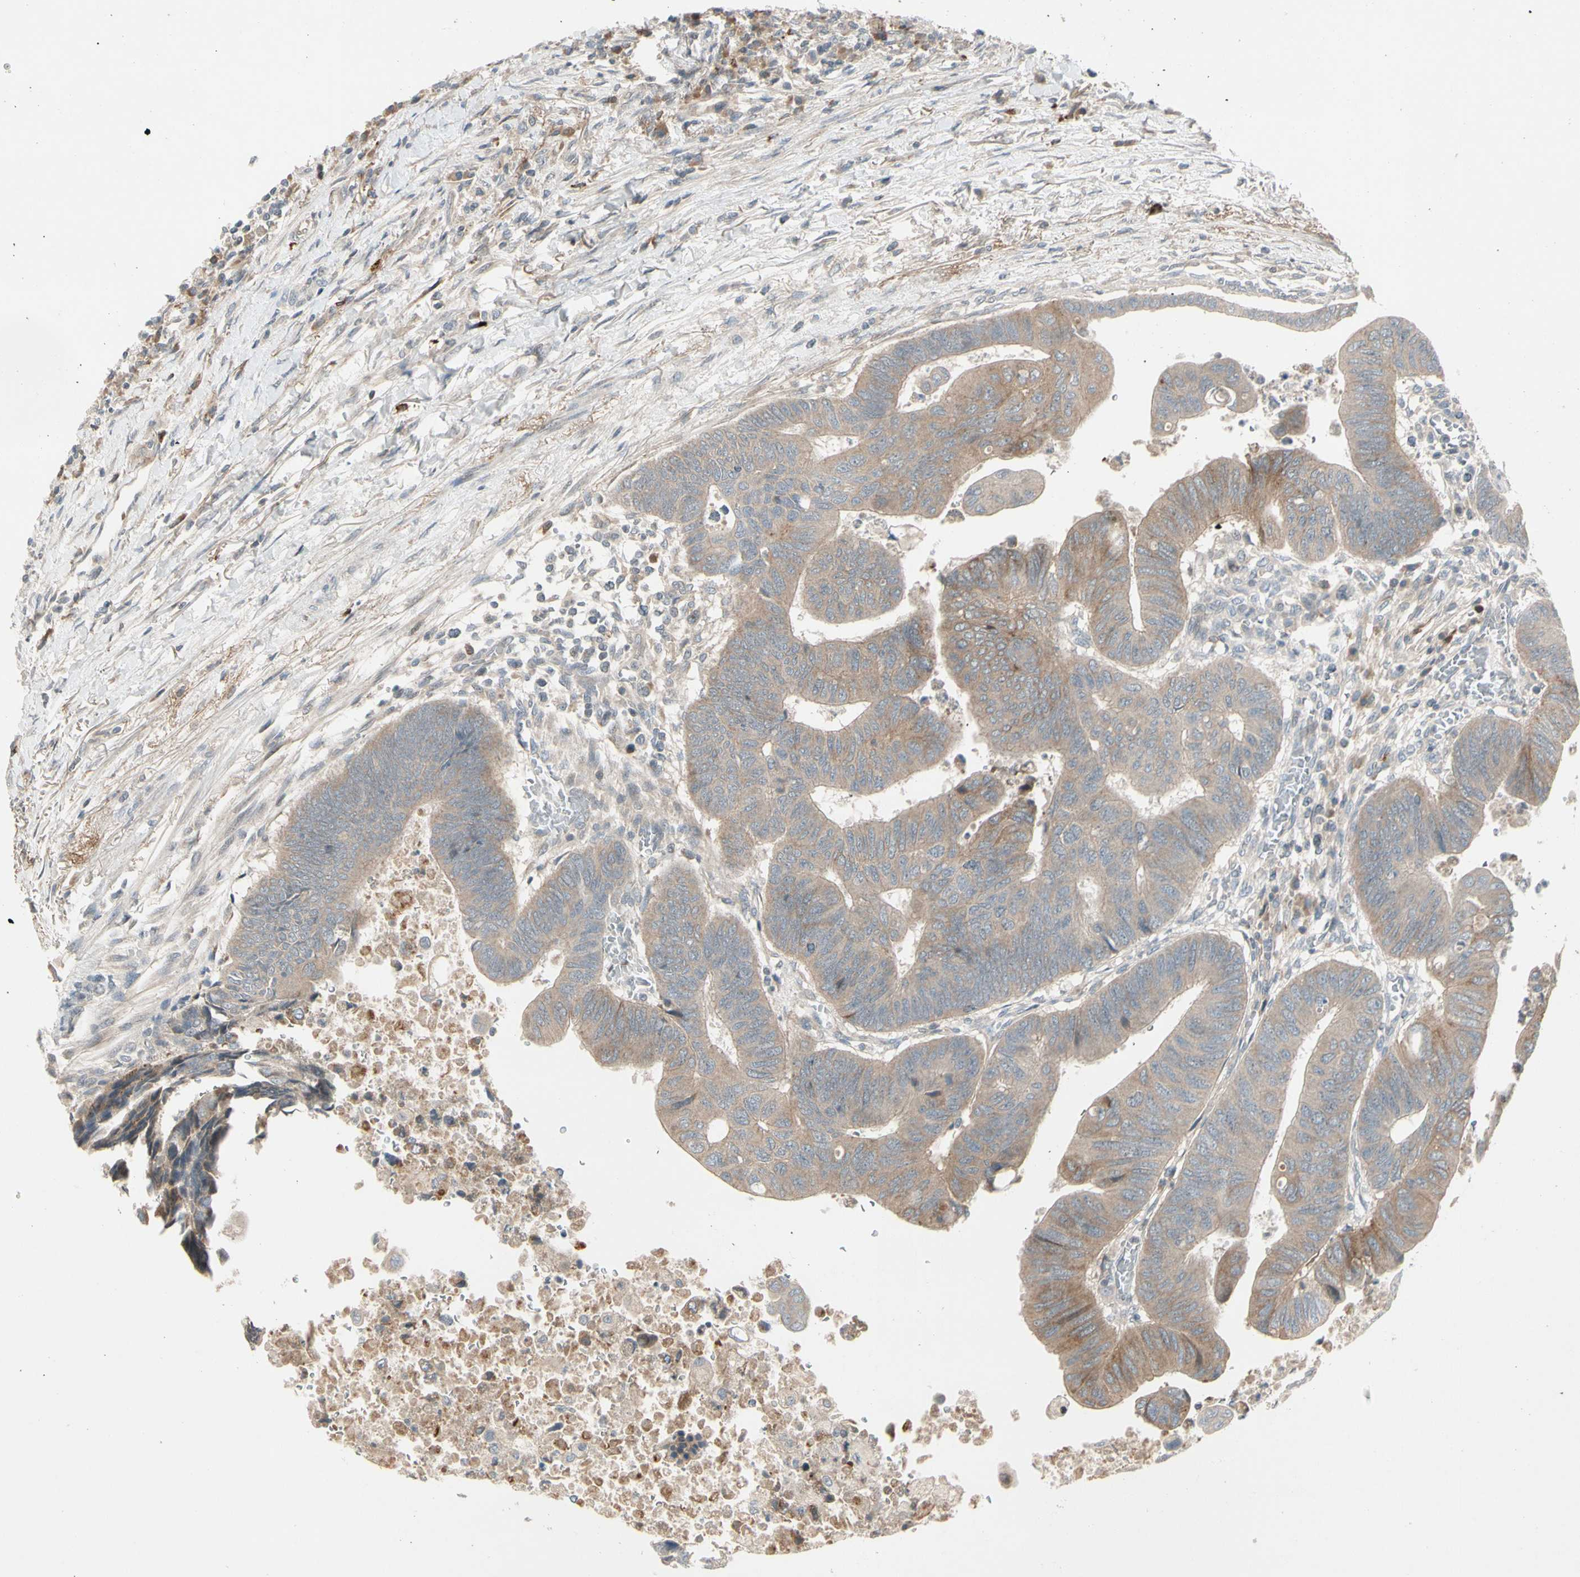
{"staining": {"intensity": "weak", "quantity": ">75%", "location": "cytoplasmic/membranous"}, "tissue": "colorectal cancer", "cell_type": "Tumor cells", "image_type": "cancer", "snomed": [{"axis": "morphology", "description": "Normal tissue, NOS"}, {"axis": "morphology", "description": "Adenocarcinoma, NOS"}, {"axis": "topography", "description": "Rectum"}, {"axis": "topography", "description": "Peripheral nerve tissue"}], "caption": "The immunohistochemical stain labels weak cytoplasmic/membranous staining in tumor cells of colorectal cancer tissue.", "gene": "ICAM5", "patient": {"sex": "male", "age": 92}}